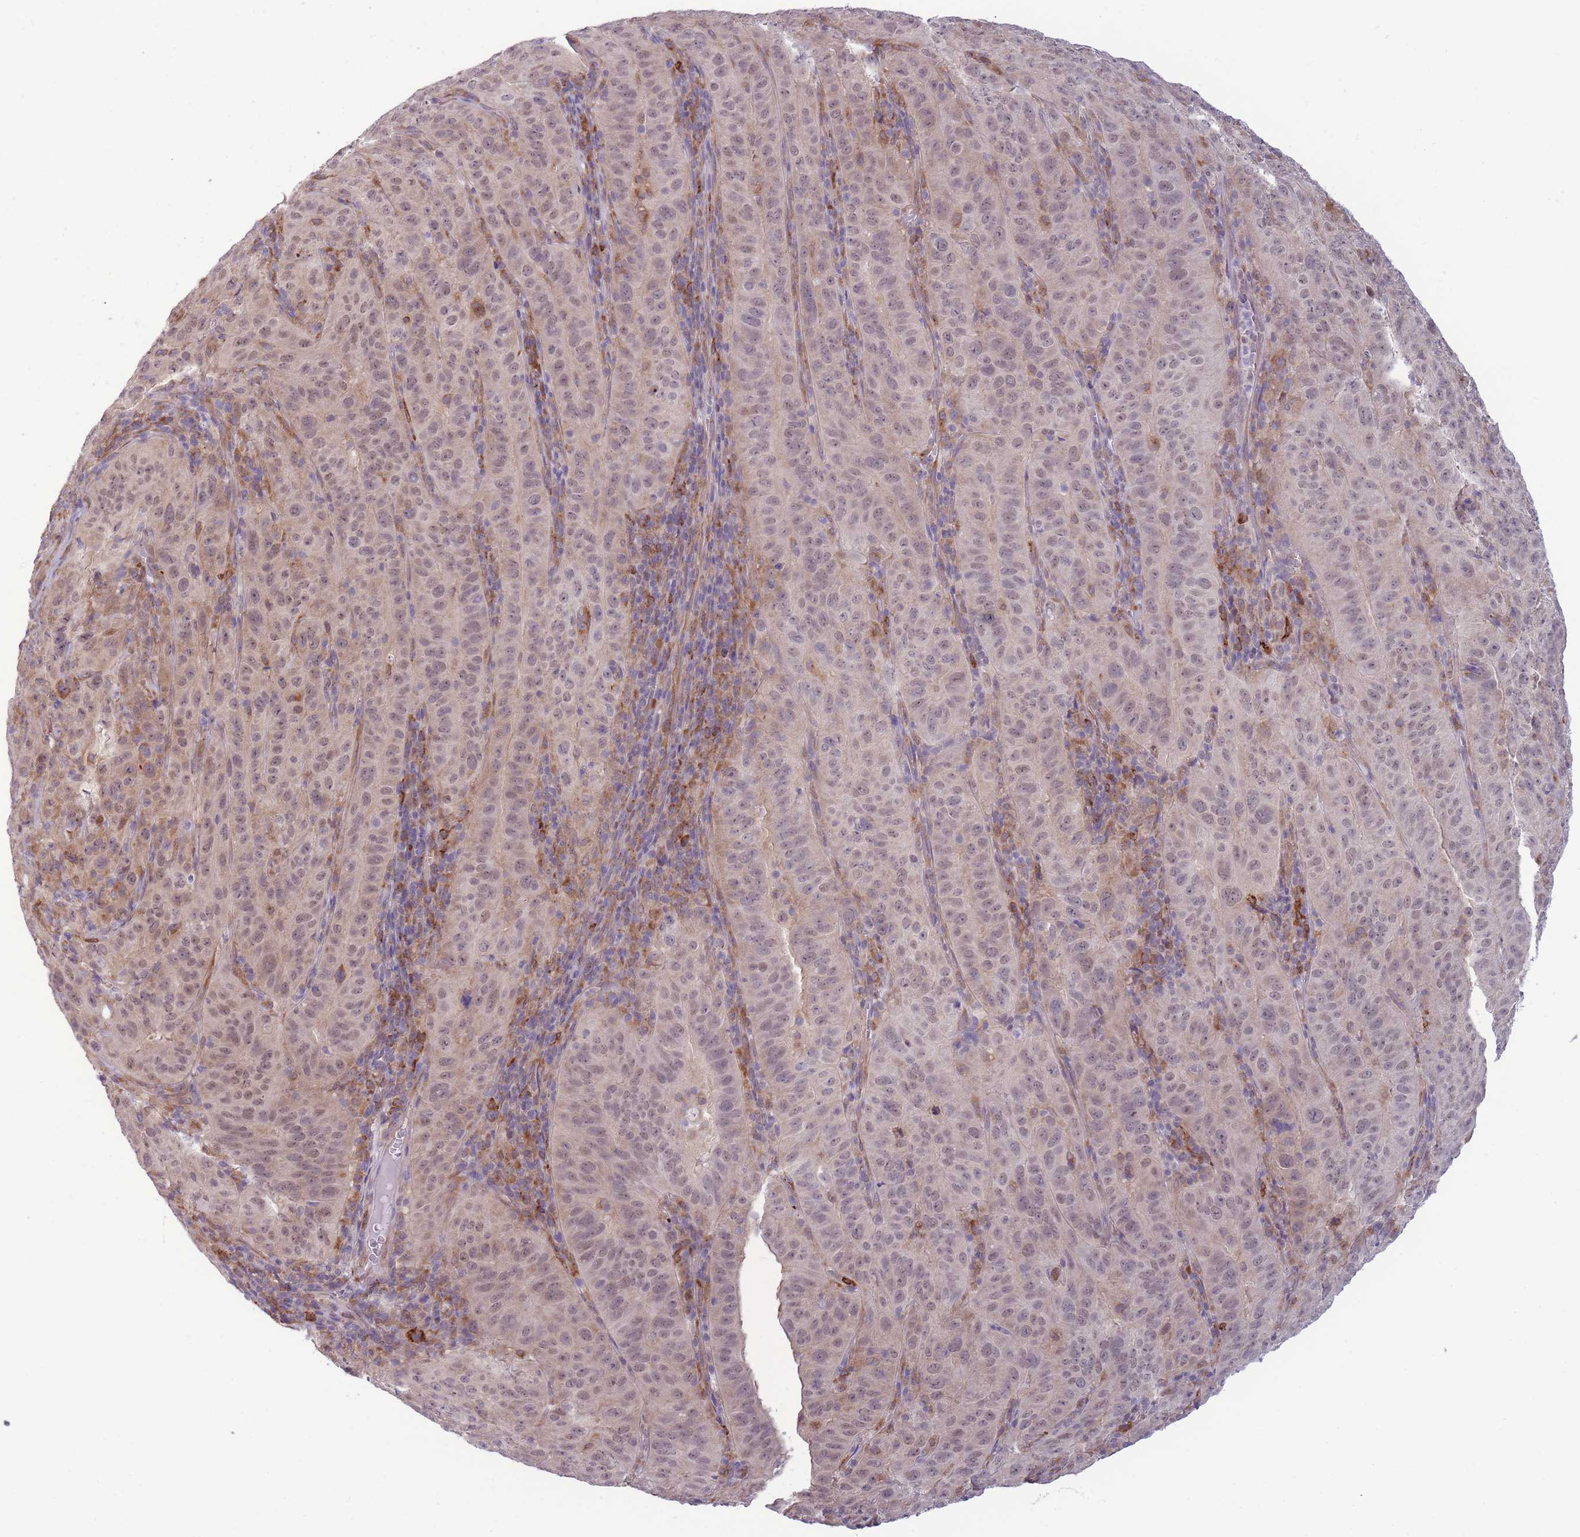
{"staining": {"intensity": "weak", "quantity": "25%-75%", "location": "cytoplasmic/membranous,nuclear"}, "tissue": "pancreatic cancer", "cell_type": "Tumor cells", "image_type": "cancer", "snomed": [{"axis": "morphology", "description": "Adenocarcinoma, NOS"}, {"axis": "topography", "description": "Pancreas"}], "caption": "Pancreatic adenocarcinoma stained for a protein (brown) shows weak cytoplasmic/membranous and nuclear positive expression in approximately 25%-75% of tumor cells.", "gene": "TMEM121", "patient": {"sex": "male", "age": 63}}